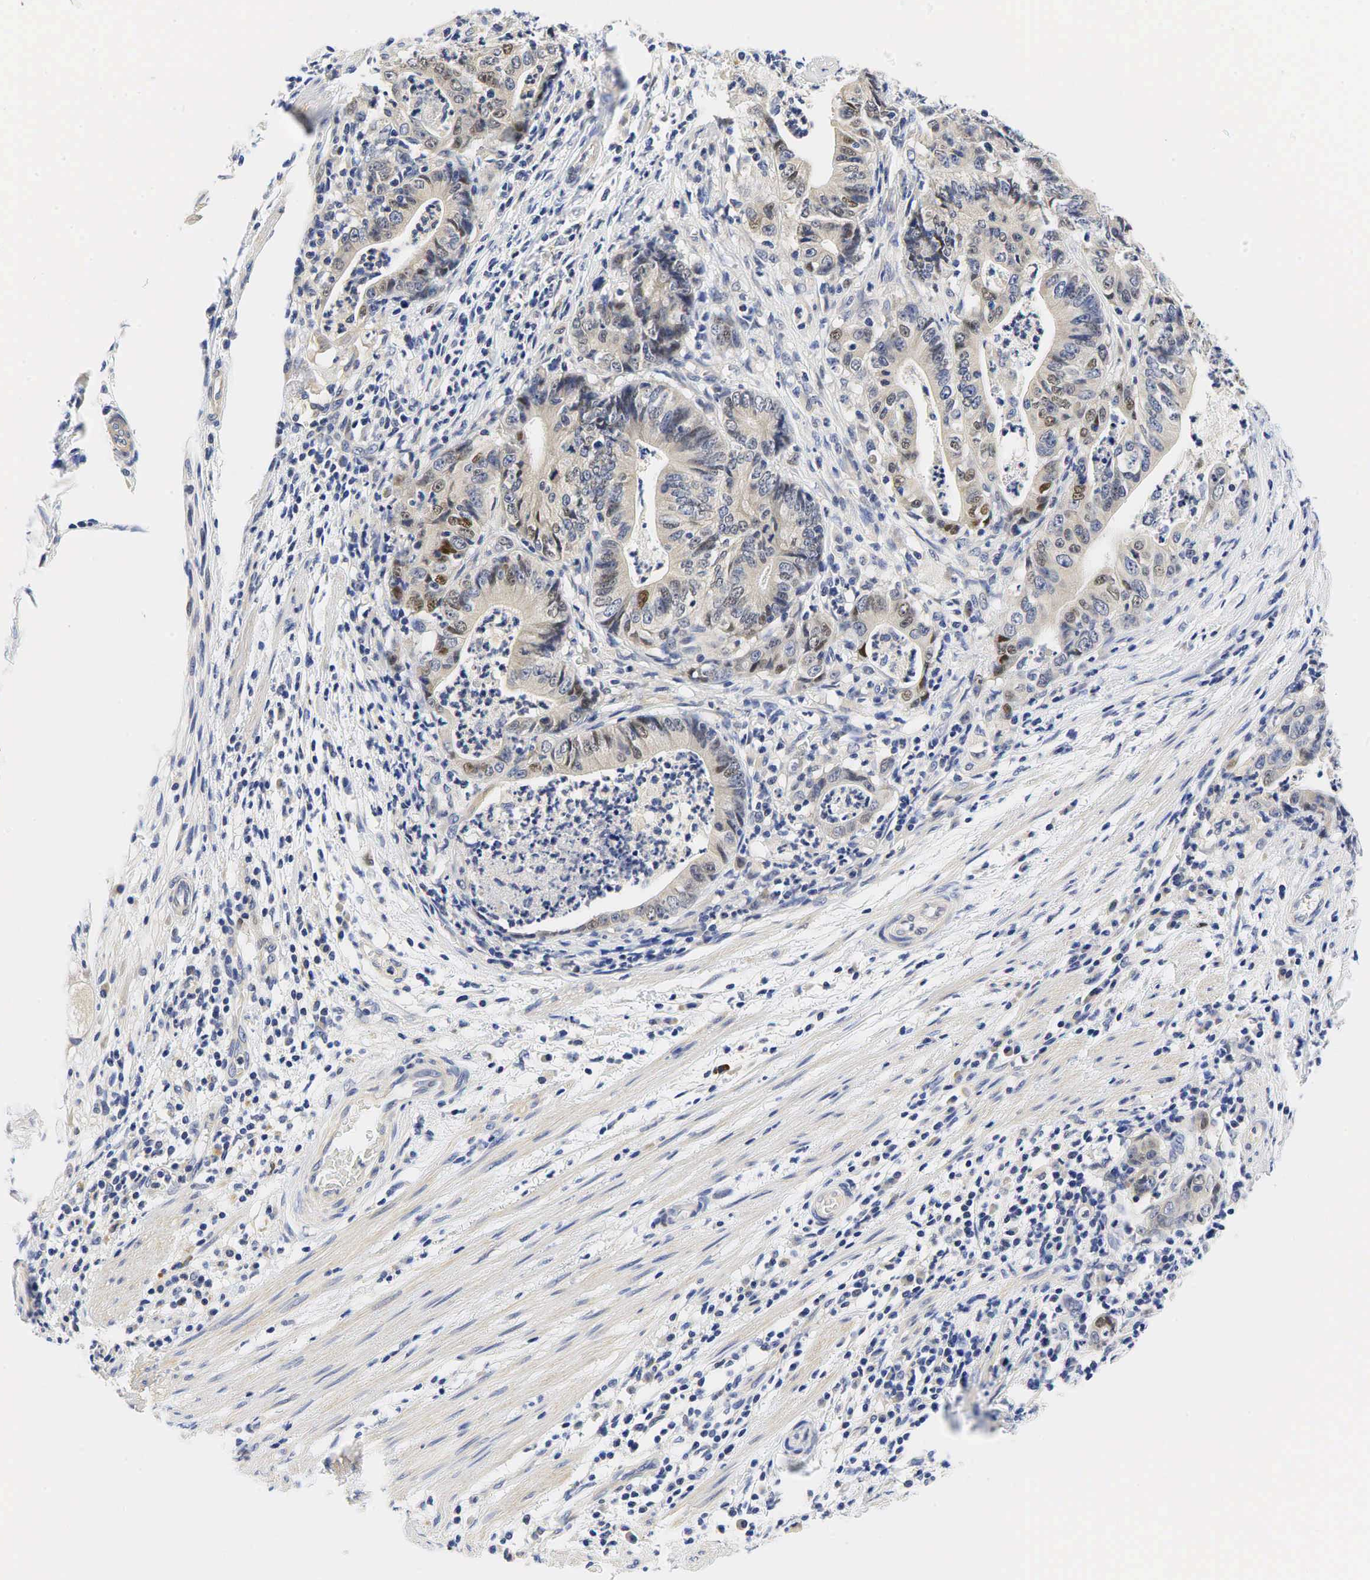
{"staining": {"intensity": "moderate", "quantity": "<25%", "location": "nuclear"}, "tissue": "stomach cancer", "cell_type": "Tumor cells", "image_type": "cancer", "snomed": [{"axis": "morphology", "description": "Adenocarcinoma, NOS"}, {"axis": "topography", "description": "Stomach, lower"}], "caption": "Brown immunohistochemical staining in stomach adenocarcinoma reveals moderate nuclear positivity in about <25% of tumor cells.", "gene": "CCND1", "patient": {"sex": "female", "age": 86}}